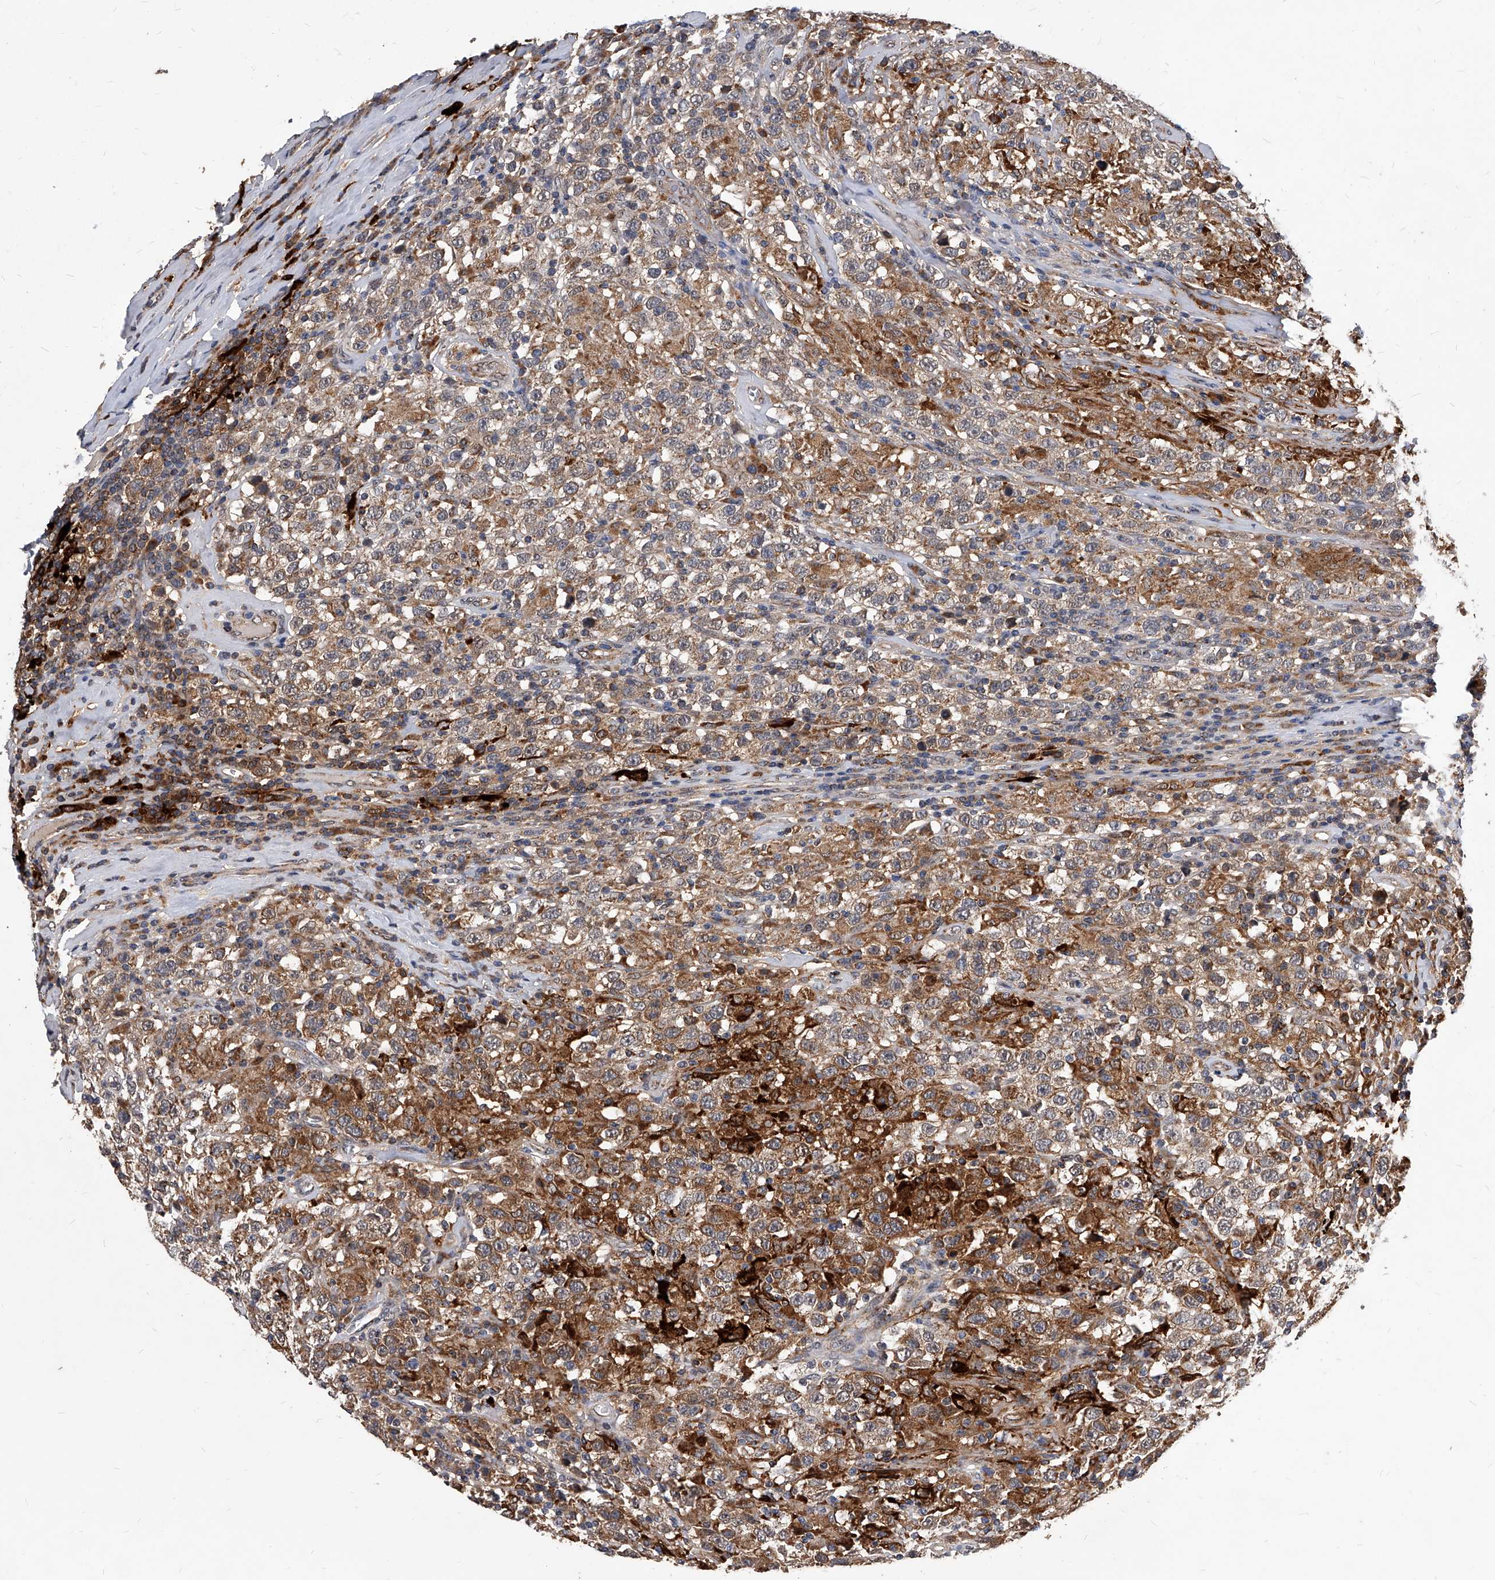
{"staining": {"intensity": "moderate", "quantity": ">75%", "location": "cytoplasmic/membranous"}, "tissue": "testis cancer", "cell_type": "Tumor cells", "image_type": "cancer", "snomed": [{"axis": "morphology", "description": "Seminoma, NOS"}, {"axis": "topography", "description": "Testis"}], "caption": "Approximately >75% of tumor cells in human testis cancer (seminoma) display moderate cytoplasmic/membranous protein positivity as visualized by brown immunohistochemical staining.", "gene": "SOBP", "patient": {"sex": "male", "age": 41}}